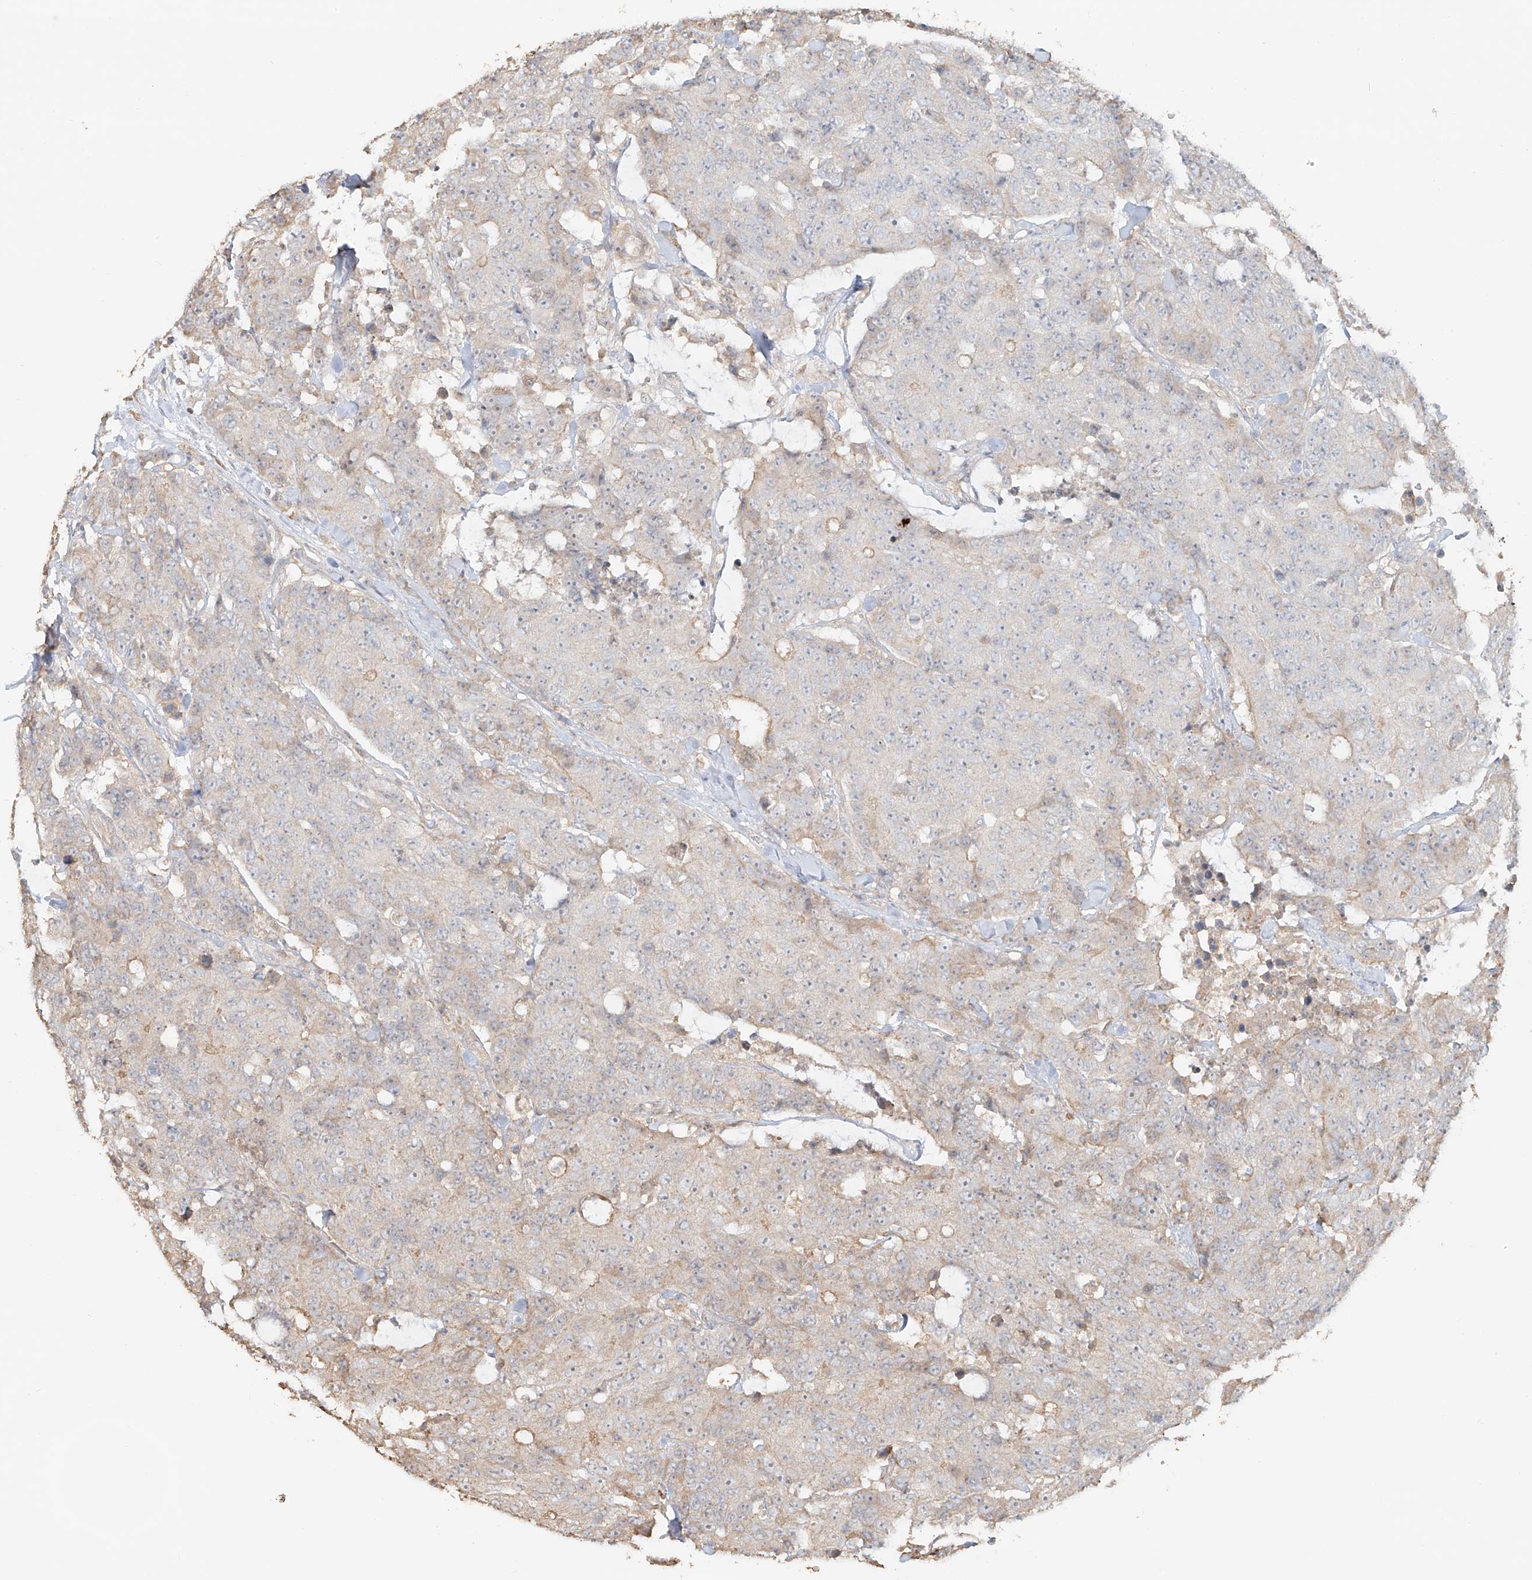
{"staining": {"intensity": "negative", "quantity": "none", "location": "none"}, "tissue": "colorectal cancer", "cell_type": "Tumor cells", "image_type": "cancer", "snomed": [{"axis": "morphology", "description": "Adenocarcinoma, NOS"}, {"axis": "topography", "description": "Colon"}], "caption": "This is an immunohistochemistry (IHC) histopathology image of colorectal adenocarcinoma. There is no expression in tumor cells.", "gene": "NPHS1", "patient": {"sex": "female", "age": 86}}